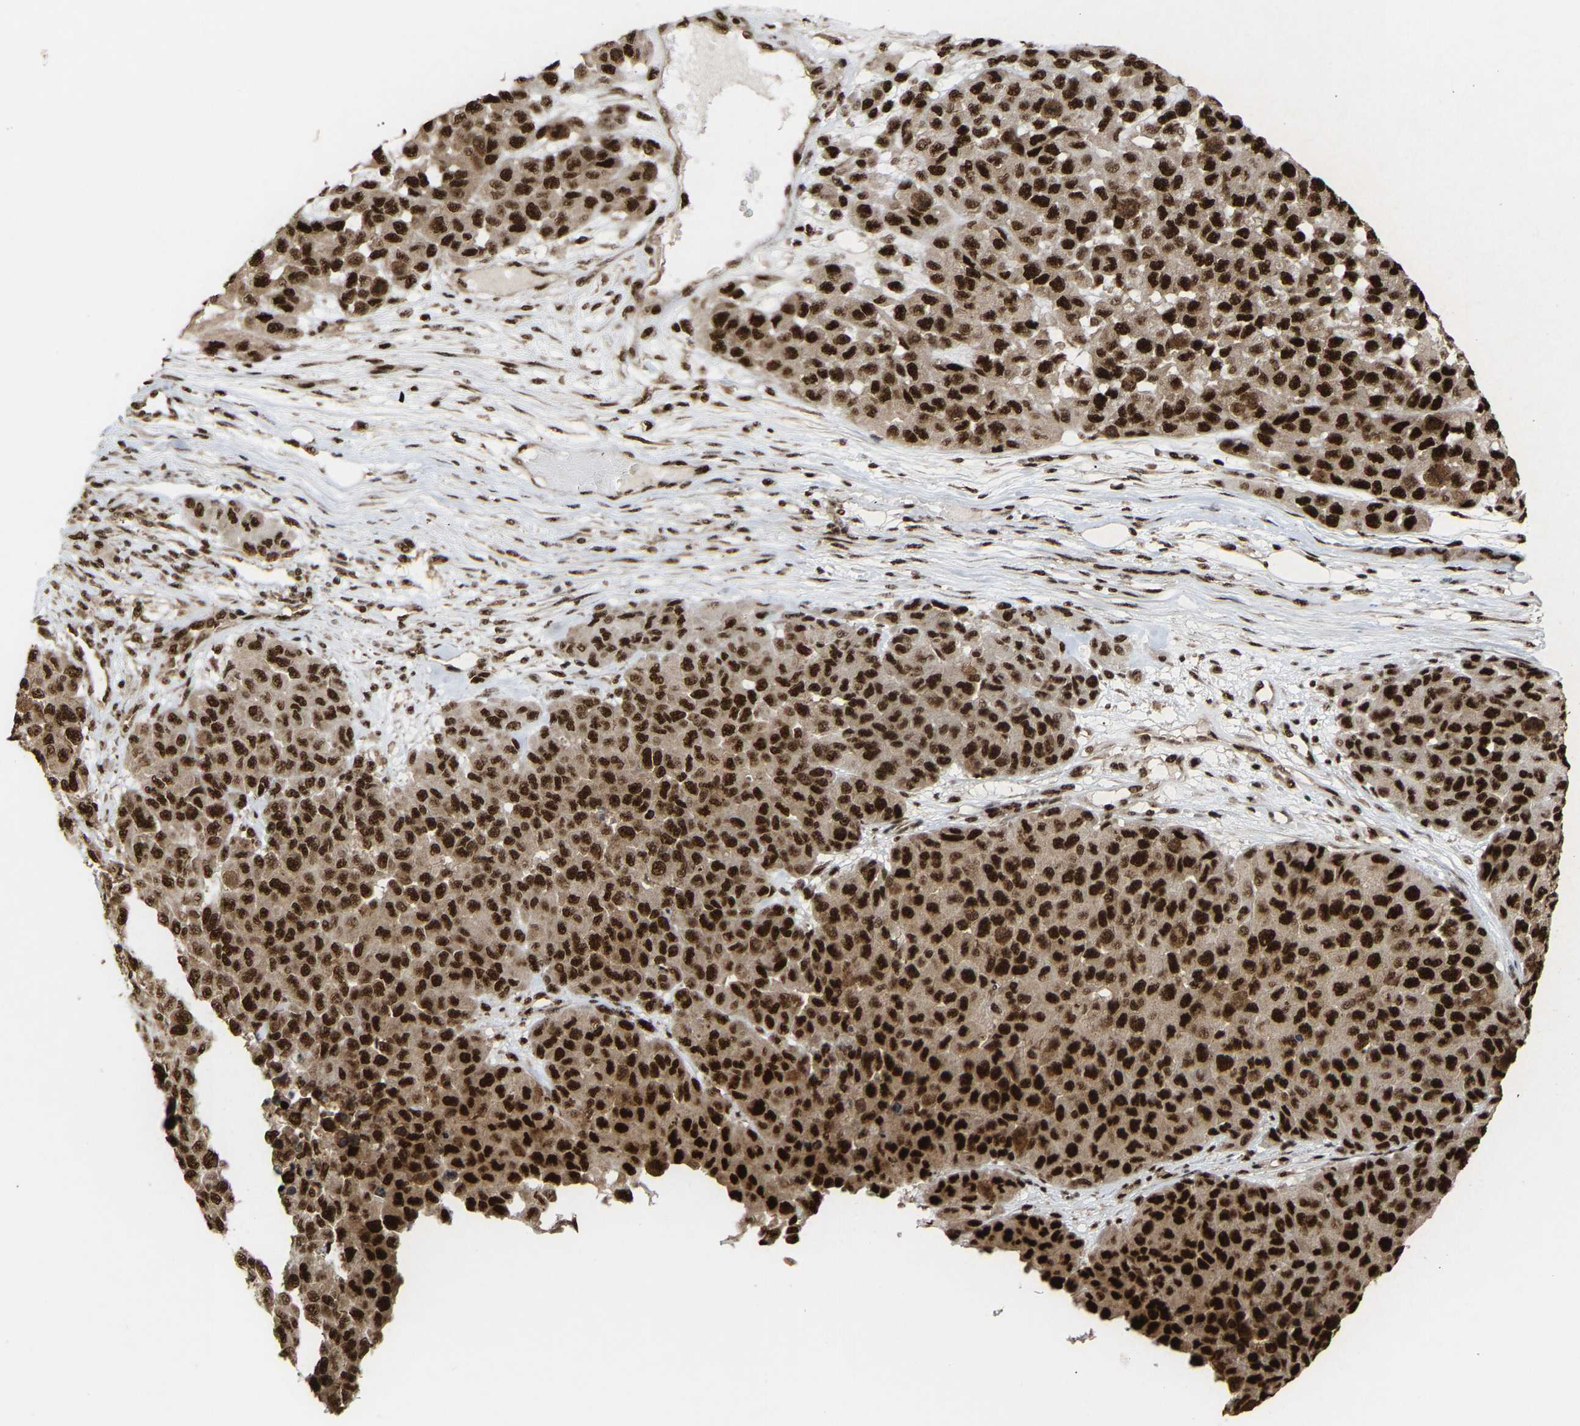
{"staining": {"intensity": "strong", "quantity": ">75%", "location": "nuclear"}, "tissue": "melanoma", "cell_type": "Tumor cells", "image_type": "cancer", "snomed": [{"axis": "morphology", "description": "Malignant melanoma, NOS"}, {"axis": "topography", "description": "Skin"}], "caption": "Immunohistochemistry (IHC) (DAB) staining of malignant melanoma reveals strong nuclear protein positivity in about >75% of tumor cells. Nuclei are stained in blue.", "gene": "ALYREF", "patient": {"sex": "male", "age": 62}}